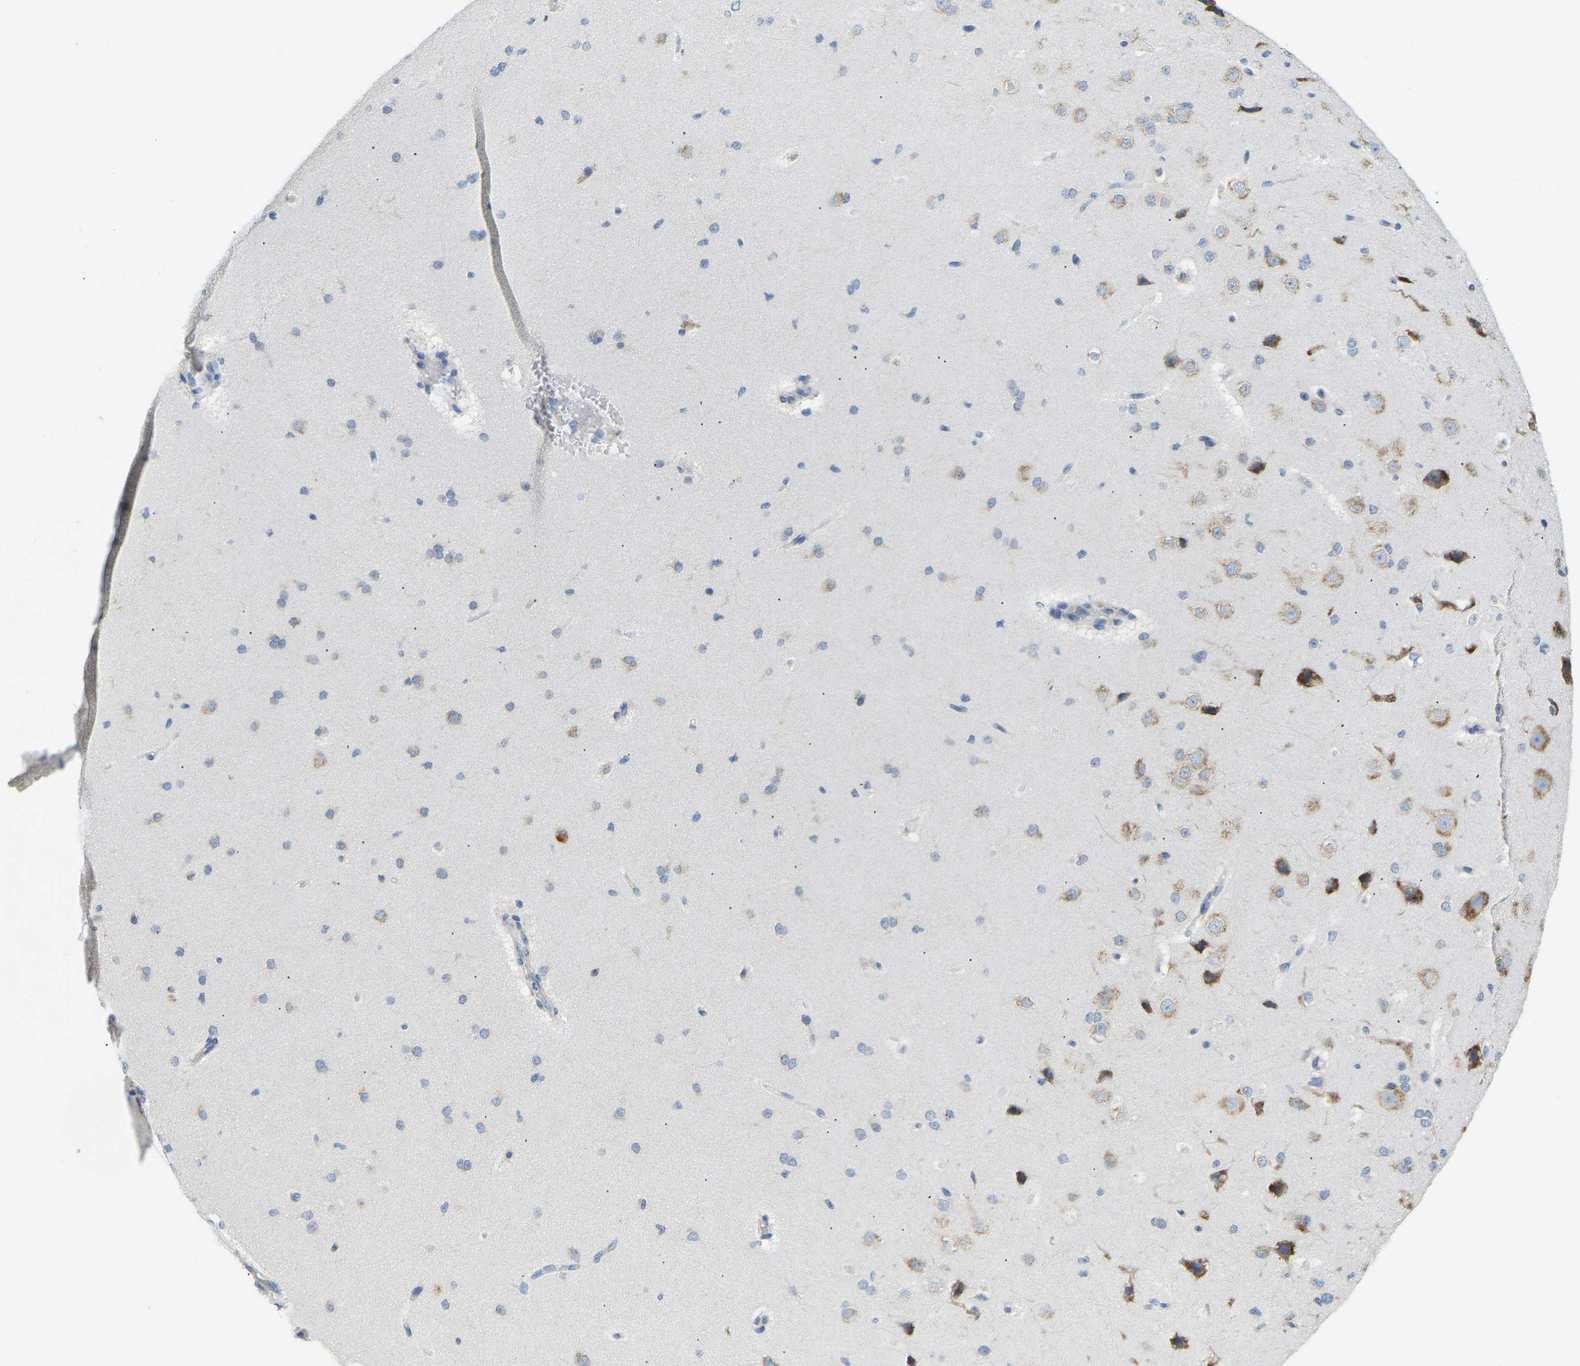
{"staining": {"intensity": "negative", "quantity": "none", "location": "none"}, "tissue": "cerebral cortex", "cell_type": "Endothelial cells", "image_type": "normal", "snomed": [{"axis": "morphology", "description": "Normal tissue, NOS"}, {"axis": "morphology", "description": "Developmental malformation"}, {"axis": "topography", "description": "Cerebral cortex"}], "caption": "An immunohistochemistry micrograph of normal cerebral cortex is shown. There is no staining in endothelial cells of cerebral cortex.", "gene": "SND1", "patient": {"sex": "female", "age": 30}}